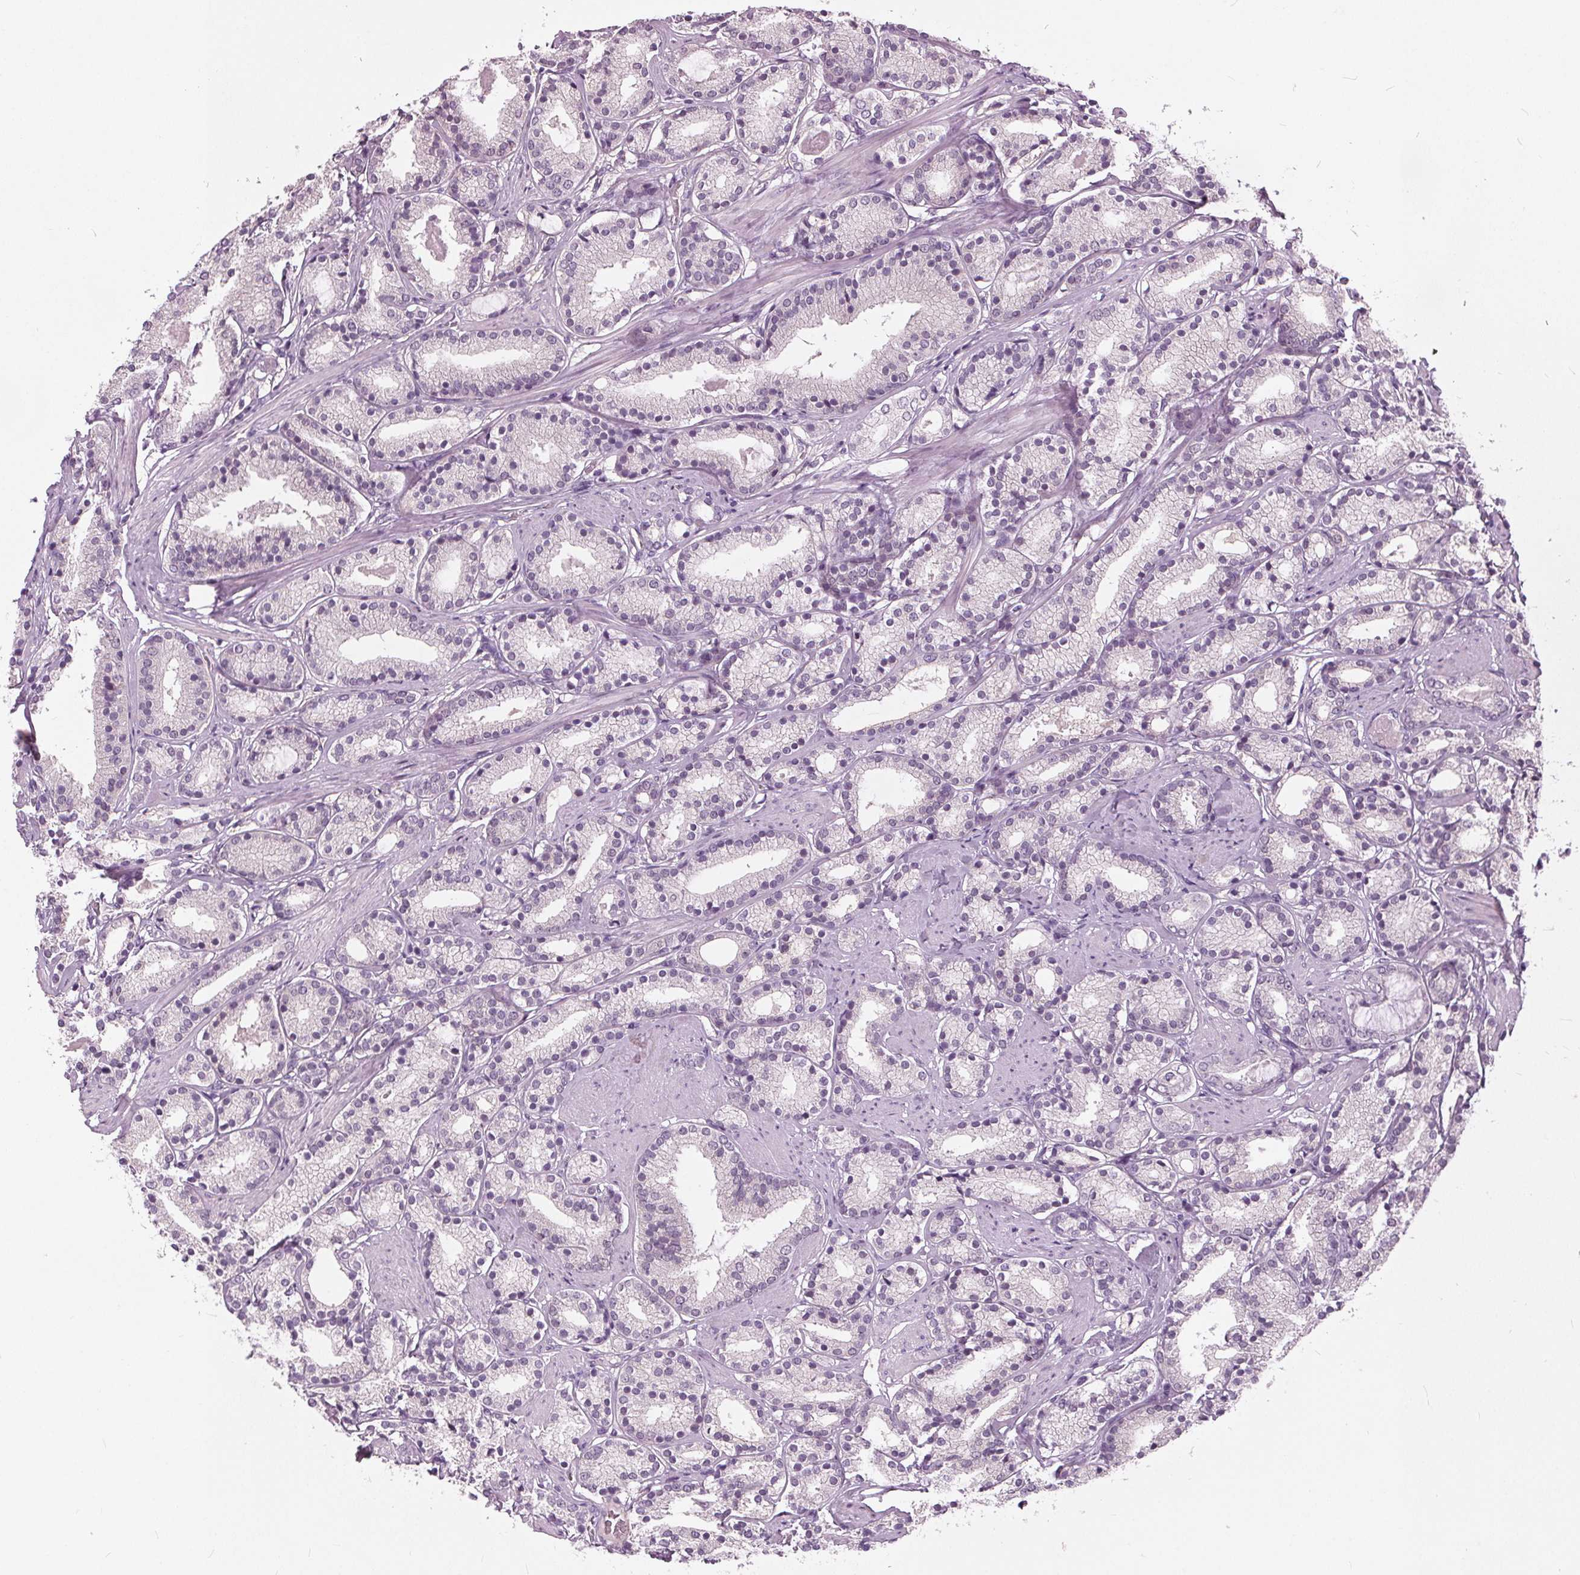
{"staining": {"intensity": "negative", "quantity": "none", "location": "none"}, "tissue": "prostate cancer", "cell_type": "Tumor cells", "image_type": "cancer", "snomed": [{"axis": "morphology", "description": "Adenocarcinoma, High grade"}, {"axis": "topography", "description": "Prostate"}], "caption": "An immunohistochemistry histopathology image of prostate cancer (adenocarcinoma (high-grade)) is shown. There is no staining in tumor cells of prostate cancer (adenocarcinoma (high-grade)).", "gene": "TKFC", "patient": {"sex": "male", "age": 63}}